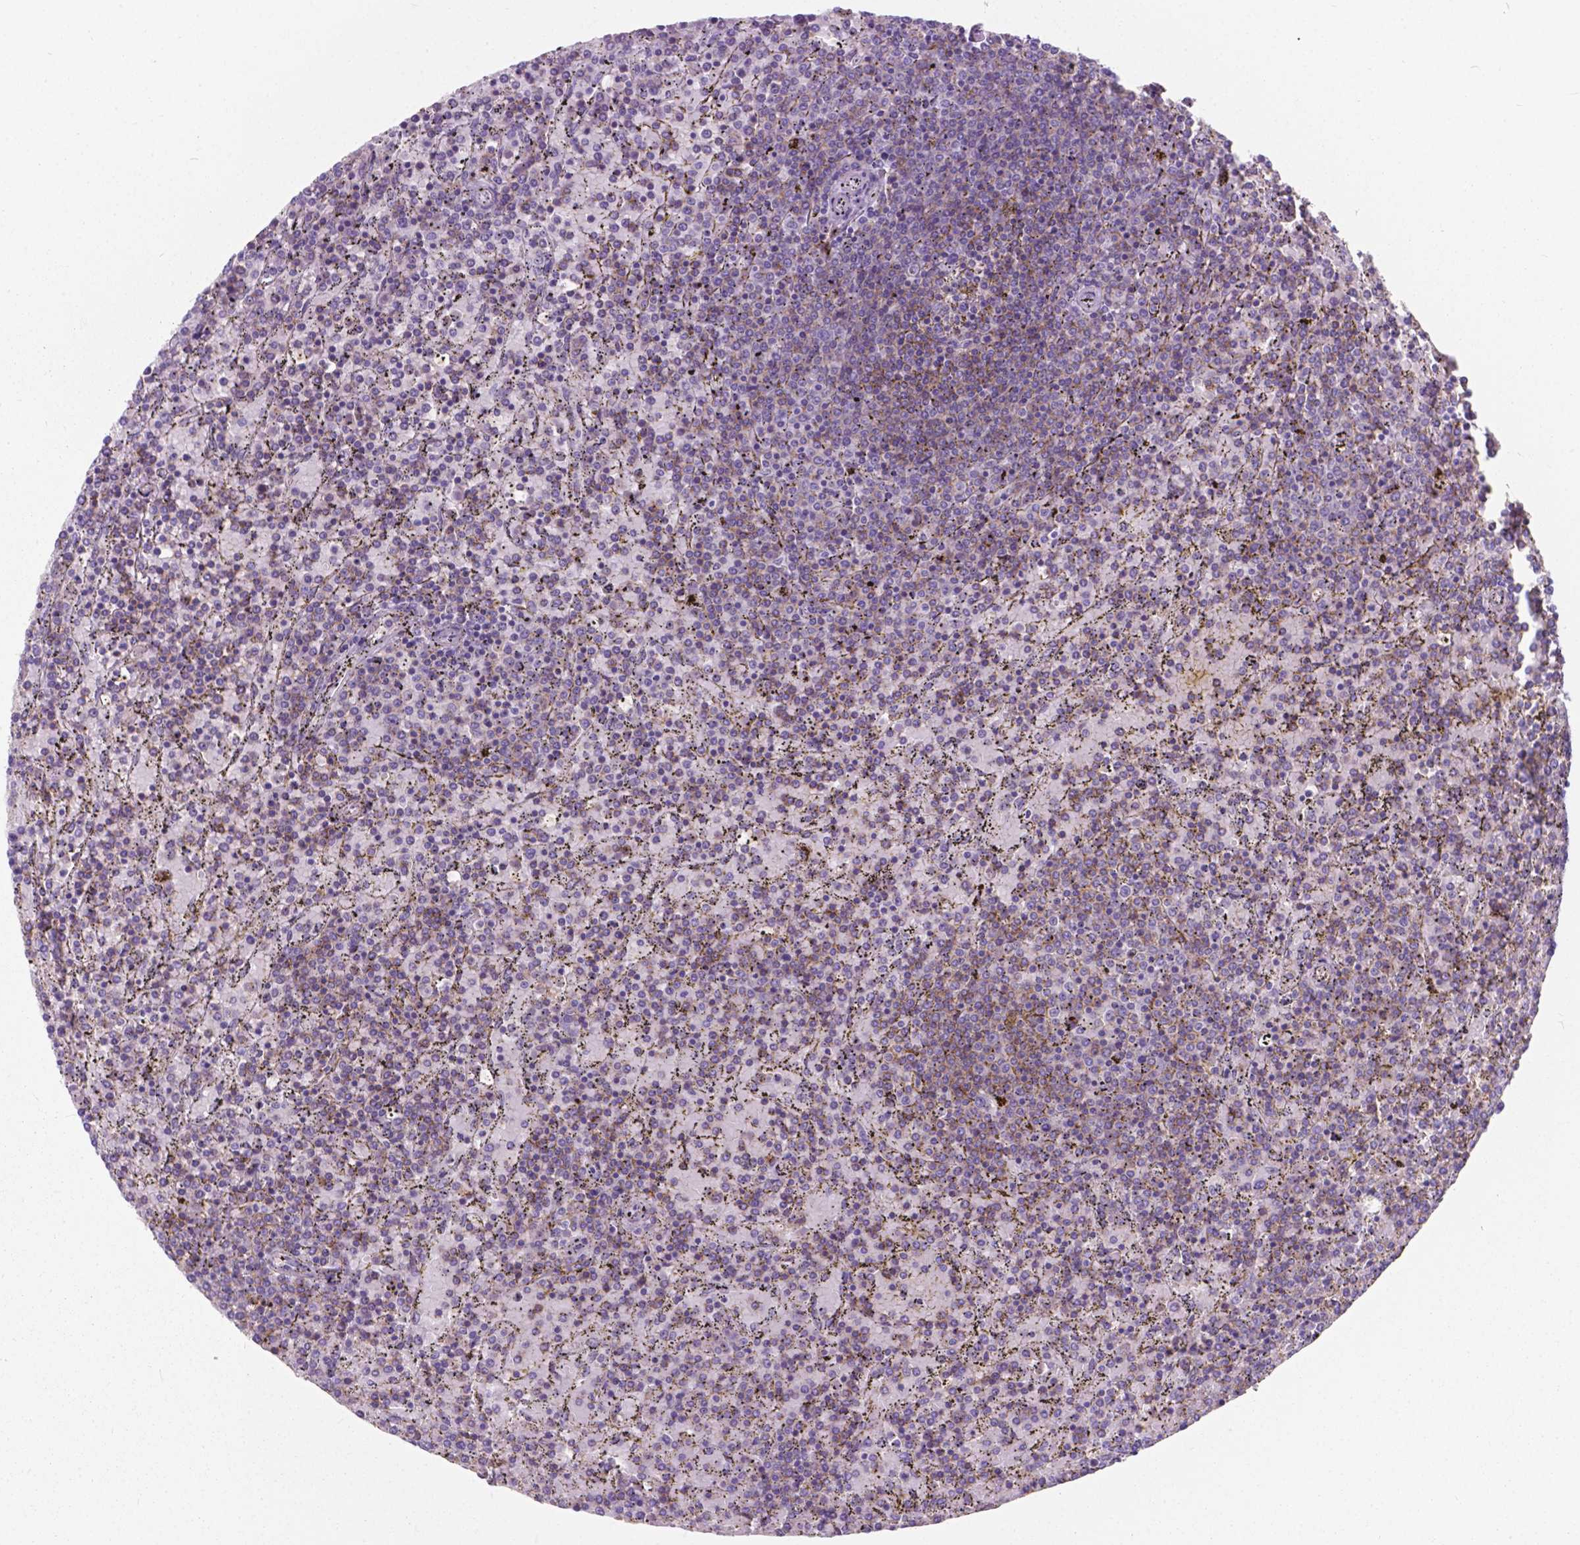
{"staining": {"intensity": "negative", "quantity": "none", "location": "none"}, "tissue": "lymphoma", "cell_type": "Tumor cells", "image_type": "cancer", "snomed": [{"axis": "morphology", "description": "Malignant lymphoma, non-Hodgkin's type, Low grade"}, {"axis": "topography", "description": "Spleen"}], "caption": "DAB immunohistochemical staining of human low-grade malignant lymphoma, non-Hodgkin's type demonstrates no significant positivity in tumor cells.", "gene": "KIAA0040", "patient": {"sex": "female", "age": 77}}